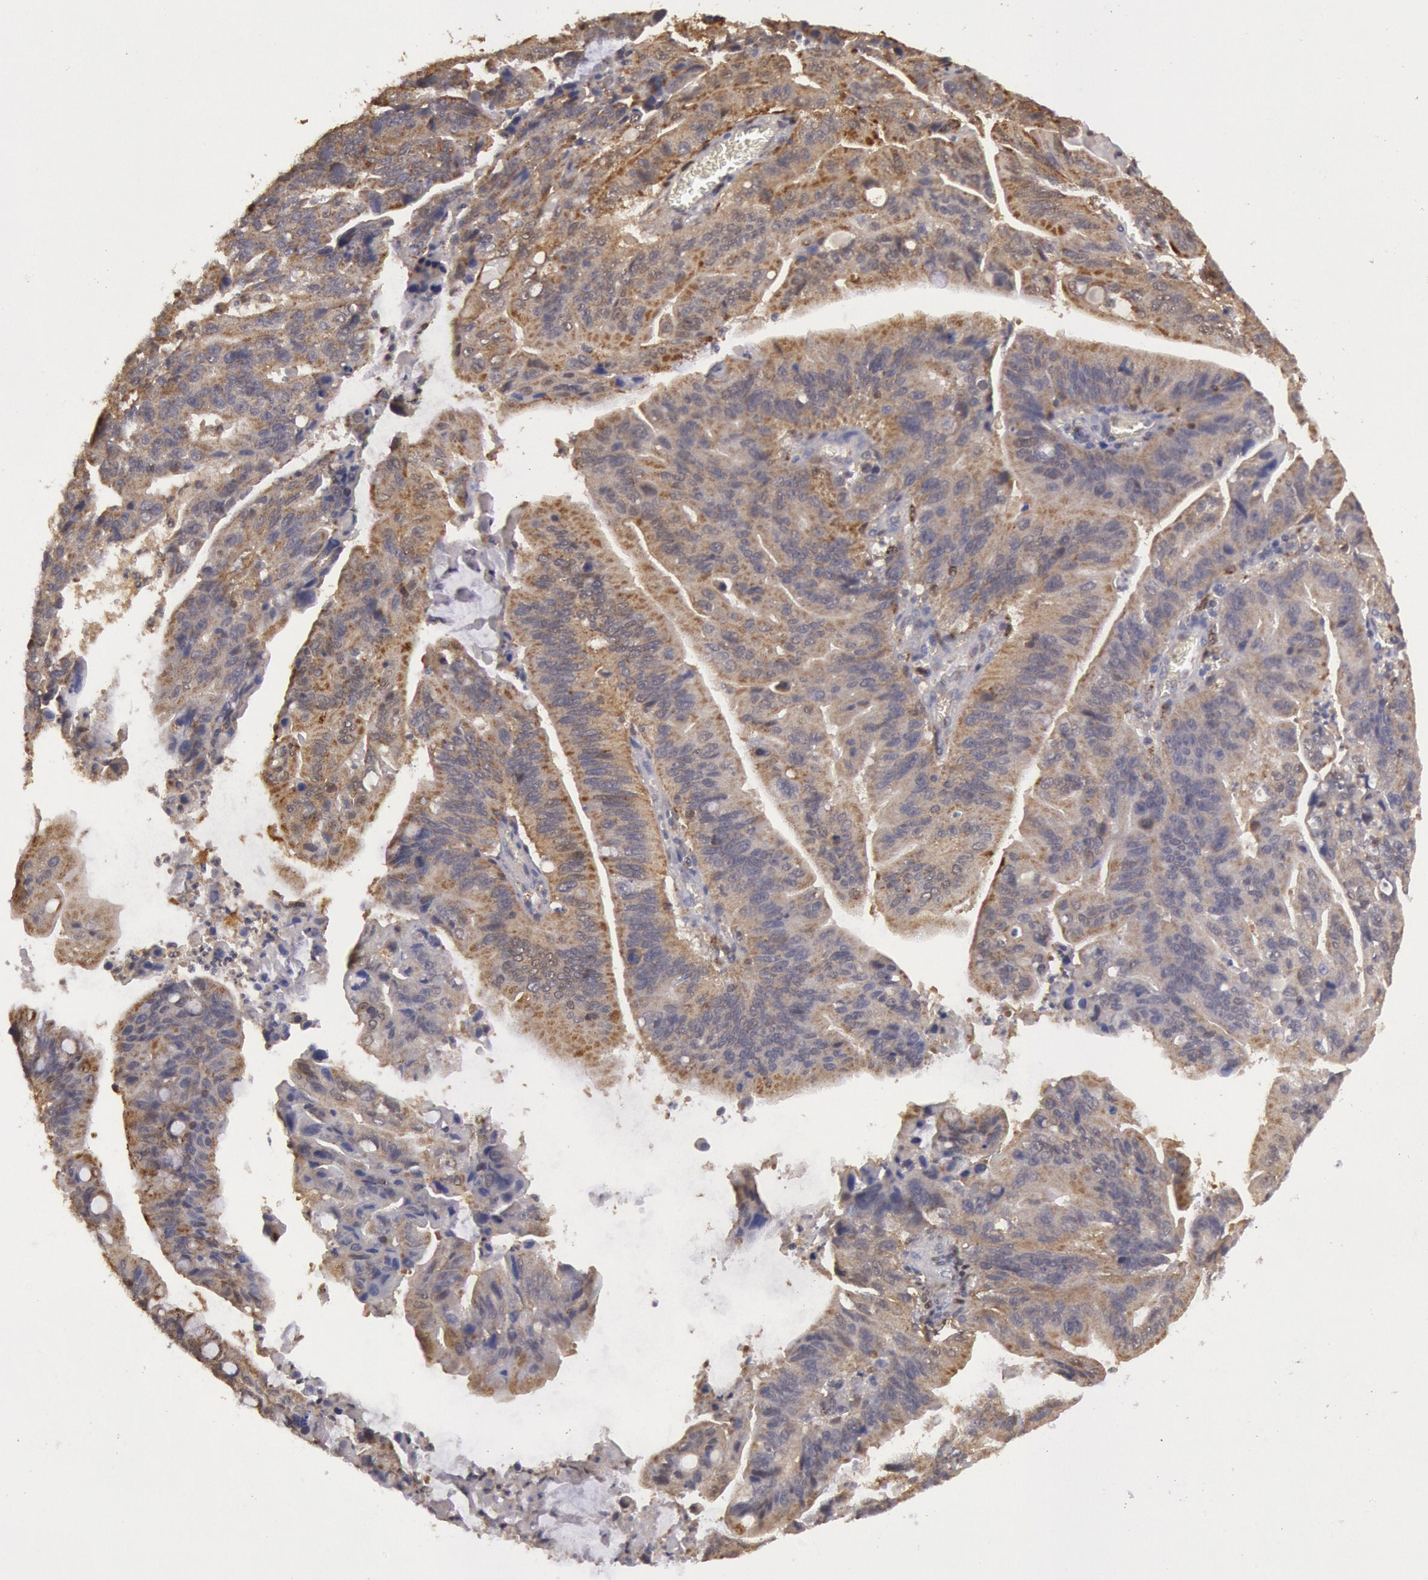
{"staining": {"intensity": "moderate", "quantity": ">75%", "location": "cytoplasmic/membranous"}, "tissue": "stomach cancer", "cell_type": "Tumor cells", "image_type": "cancer", "snomed": [{"axis": "morphology", "description": "Adenocarcinoma, NOS"}, {"axis": "topography", "description": "Stomach, upper"}], "caption": "Tumor cells display moderate cytoplasmic/membranous staining in about >75% of cells in adenocarcinoma (stomach).", "gene": "MPST", "patient": {"sex": "male", "age": 63}}